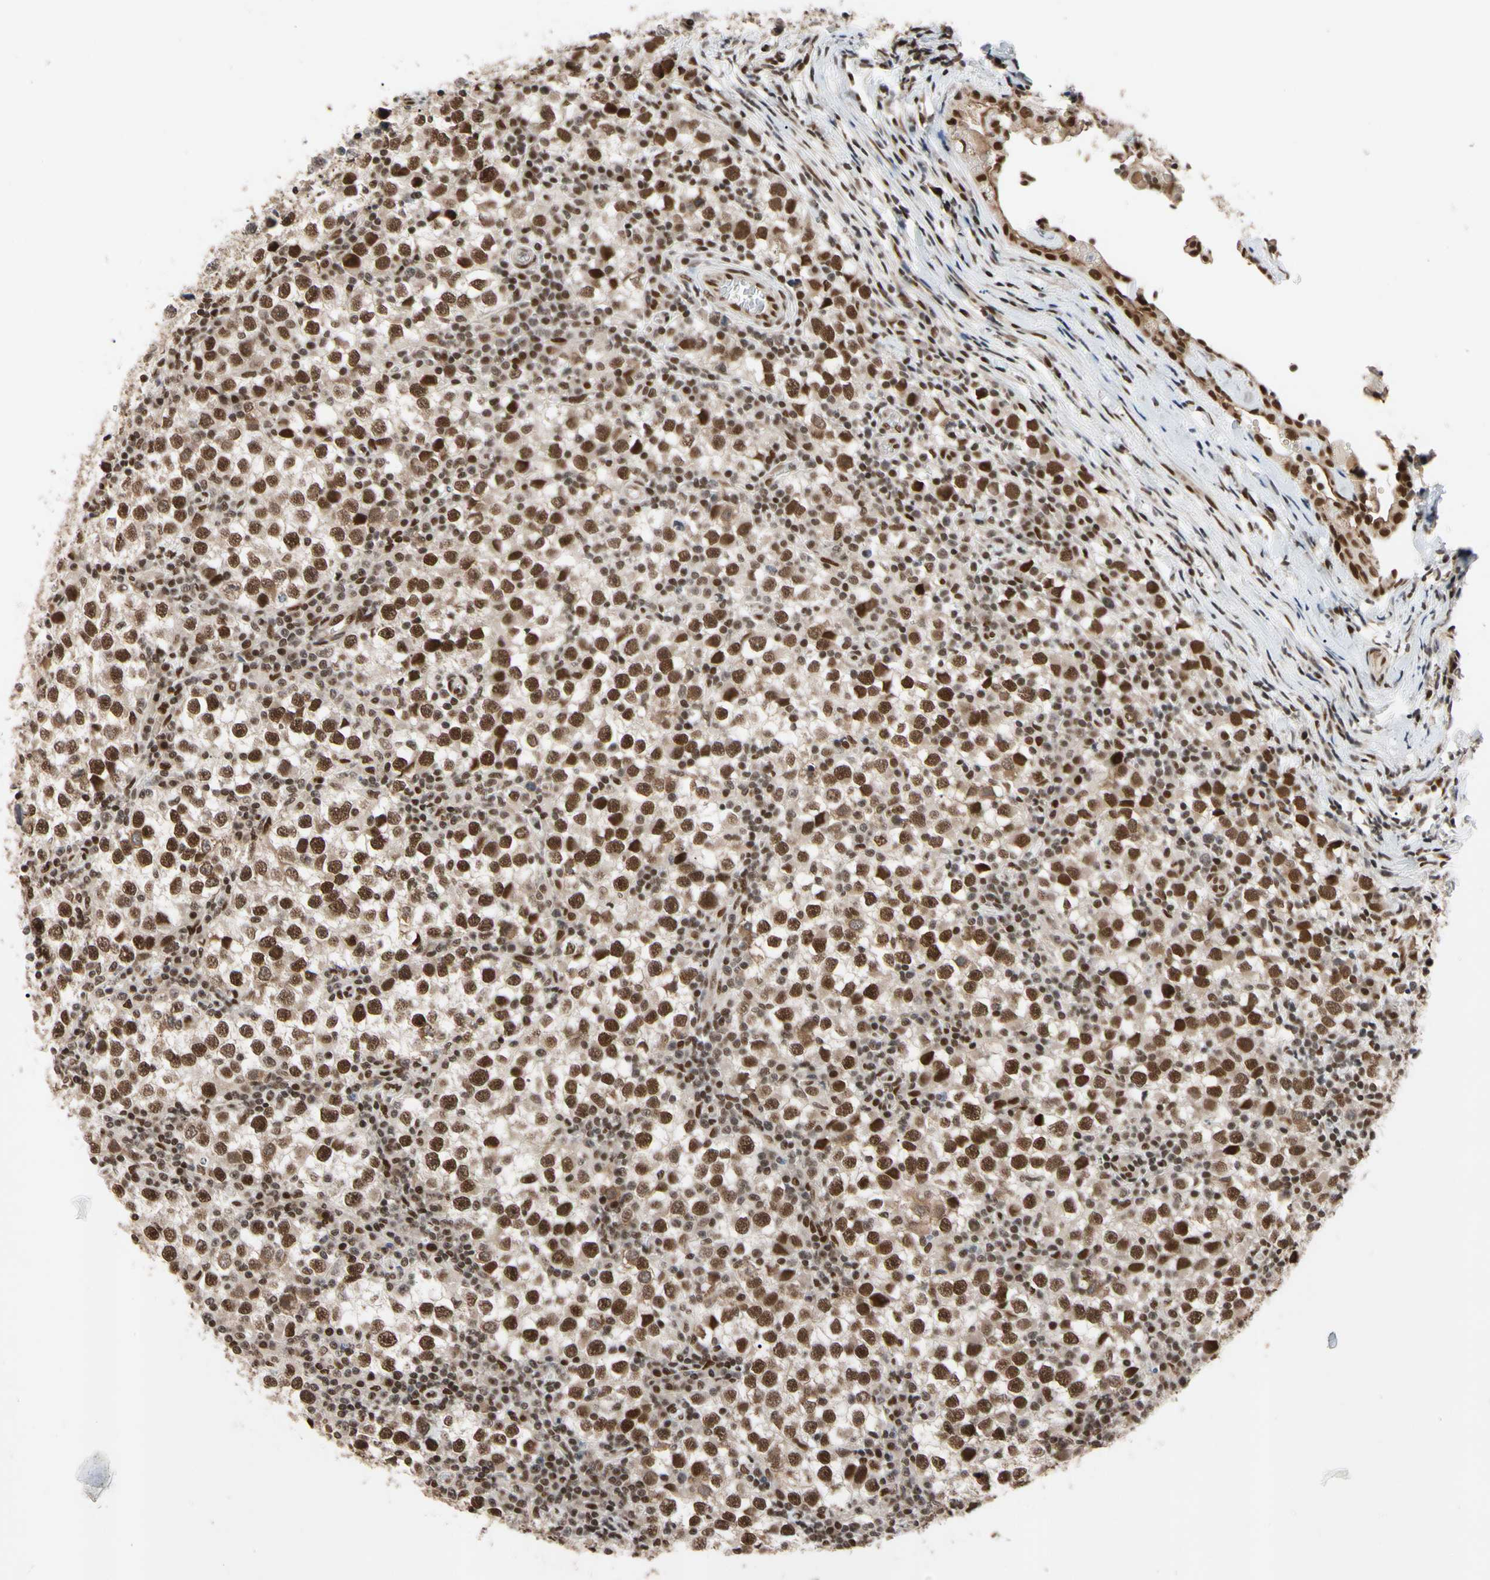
{"staining": {"intensity": "strong", "quantity": ">75%", "location": "nuclear"}, "tissue": "testis cancer", "cell_type": "Tumor cells", "image_type": "cancer", "snomed": [{"axis": "morphology", "description": "Seminoma, NOS"}, {"axis": "topography", "description": "Testis"}], "caption": "Immunohistochemistry (IHC) (DAB) staining of seminoma (testis) exhibits strong nuclear protein positivity in about >75% of tumor cells. The protein is shown in brown color, while the nuclei are stained blue.", "gene": "FAM98B", "patient": {"sex": "male", "age": 65}}